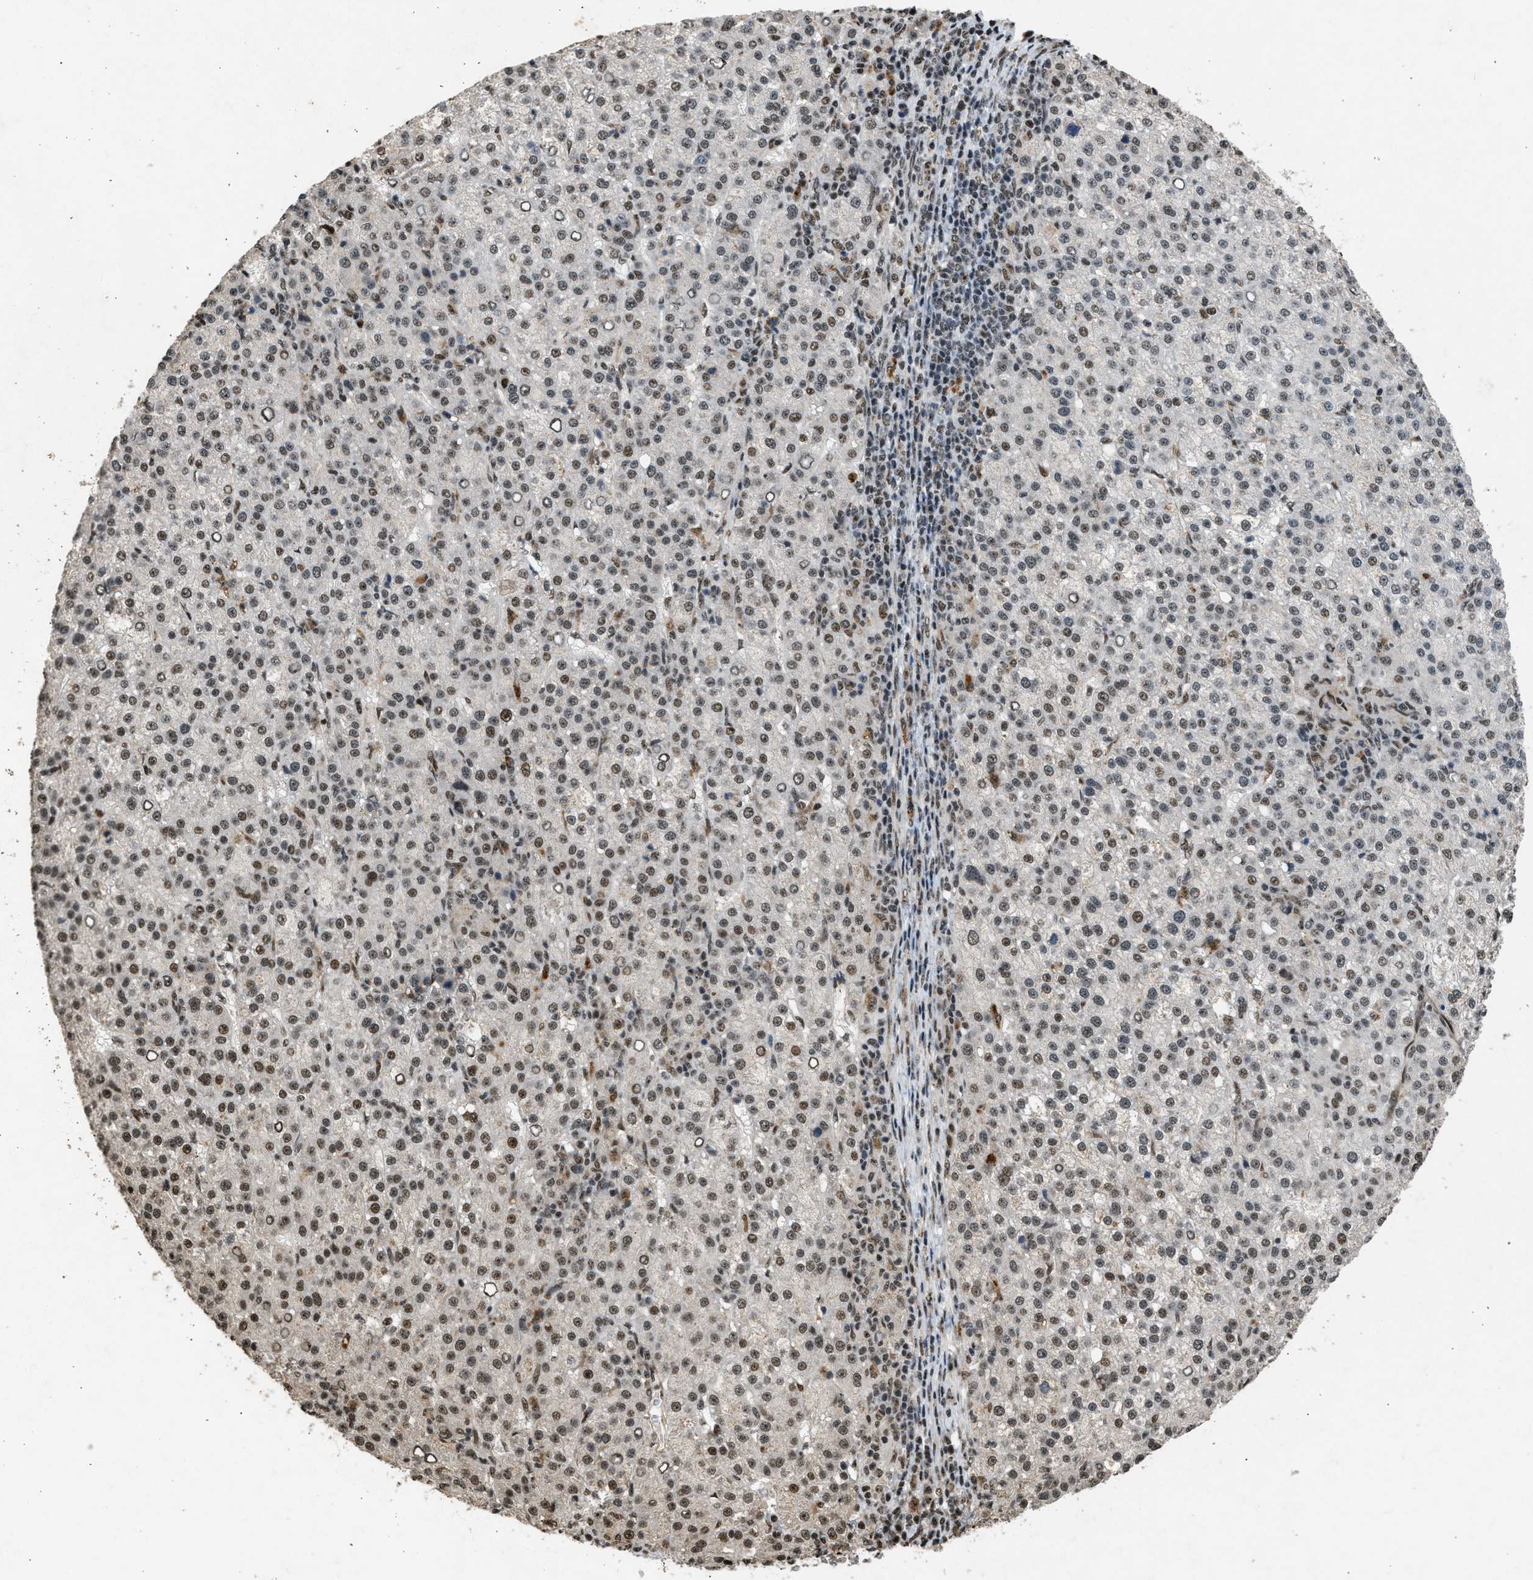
{"staining": {"intensity": "moderate", "quantity": ">75%", "location": "nuclear"}, "tissue": "liver cancer", "cell_type": "Tumor cells", "image_type": "cancer", "snomed": [{"axis": "morphology", "description": "Carcinoma, Hepatocellular, NOS"}, {"axis": "topography", "description": "Liver"}], "caption": "This is an image of immunohistochemistry staining of liver cancer, which shows moderate staining in the nuclear of tumor cells.", "gene": "TFDP2", "patient": {"sex": "female", "age": 58}}